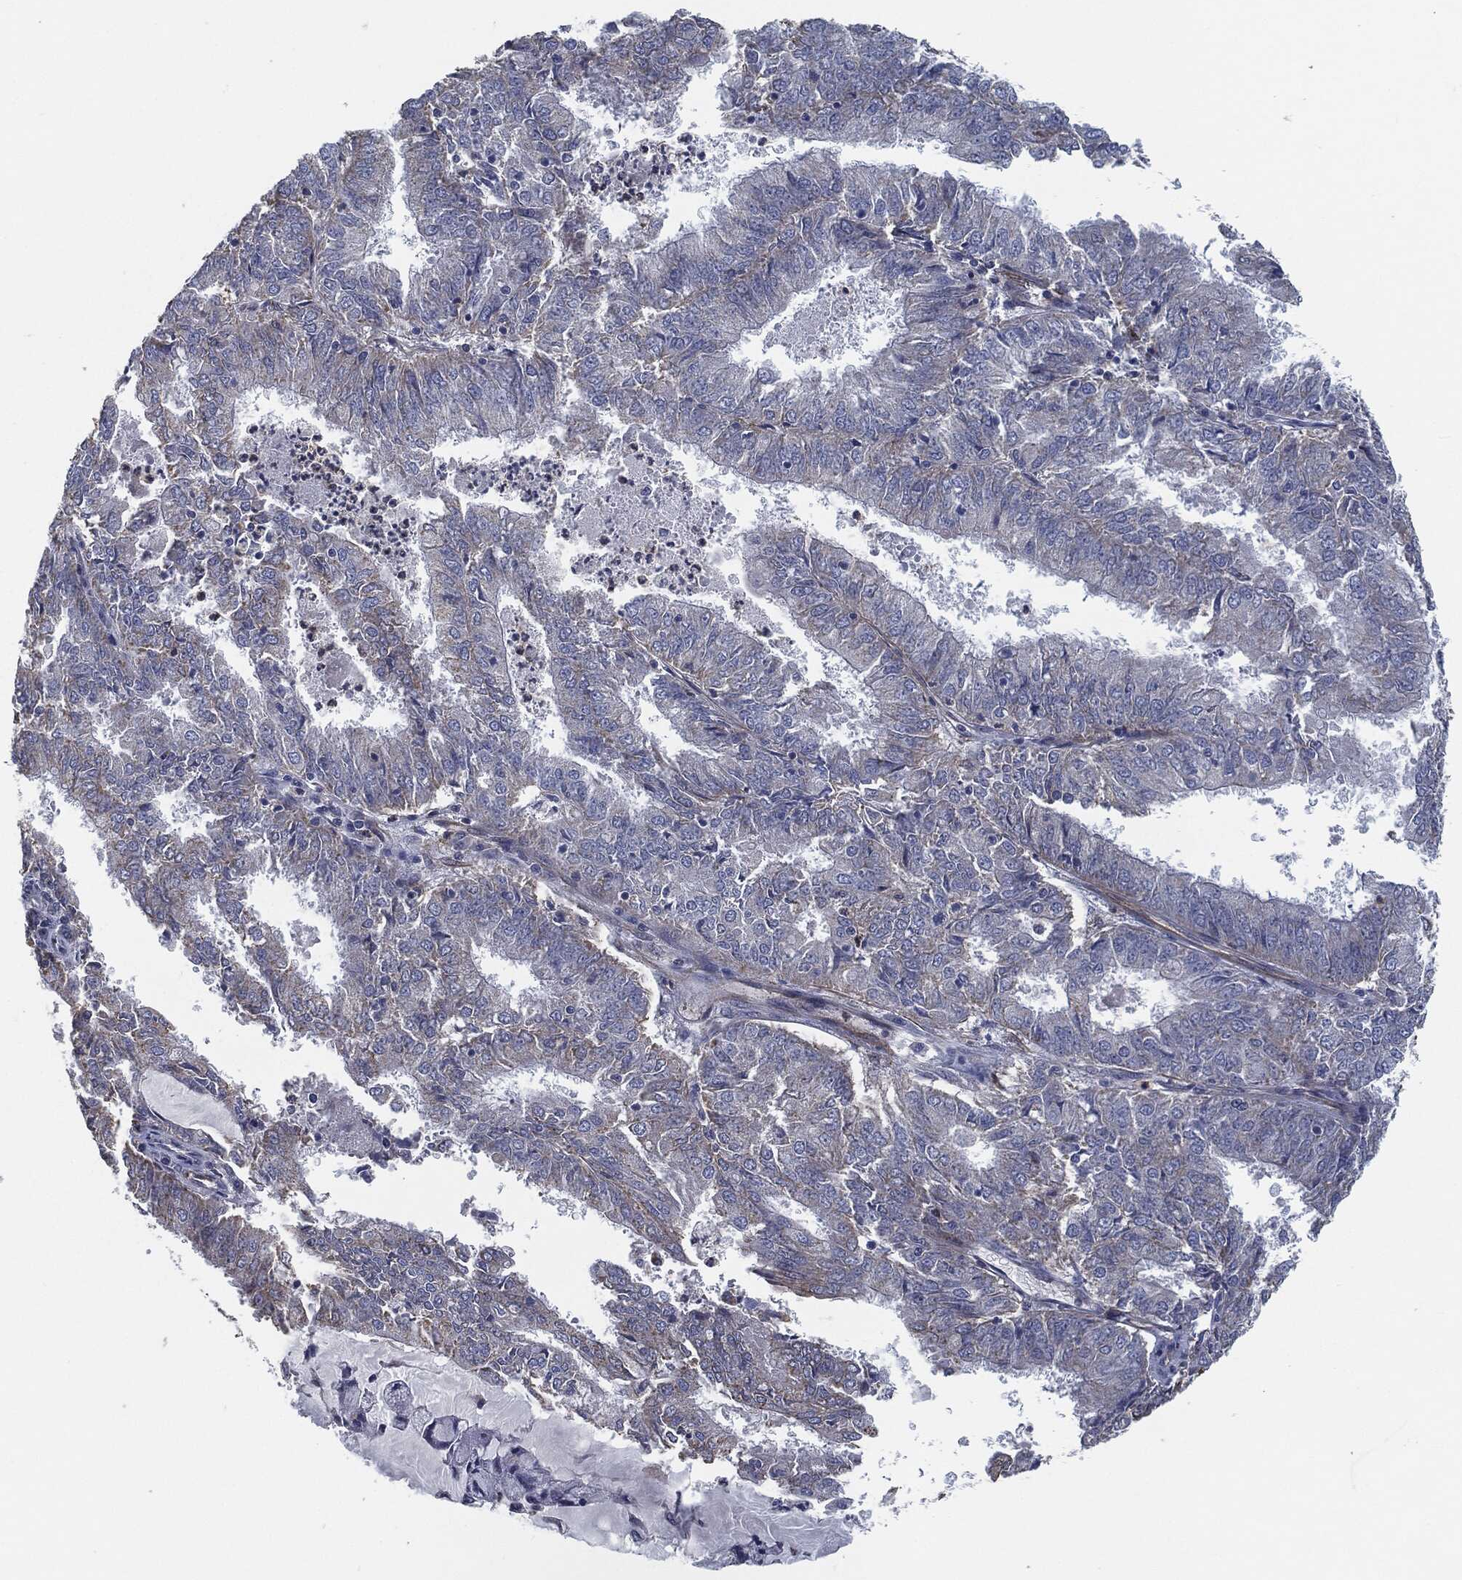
{"staining": {"intensity": "negative", "quantity": "none", "location": "none"}, "tissue": "endometrial cancer", "cell_type": "Tumor cells", "image_type": "cancer", "snomed": [{"axis": "morphology", "description": "Adenocarcinoma, NOS"}, {"axis": "topography", "description": "Endometrium"}], "caption": "Image shows no protein positivity in tumor cells of endometrial adenocarcinoma tissue.", "gene": "SVIL", "patient": {"sex": "female", "age": 57}}